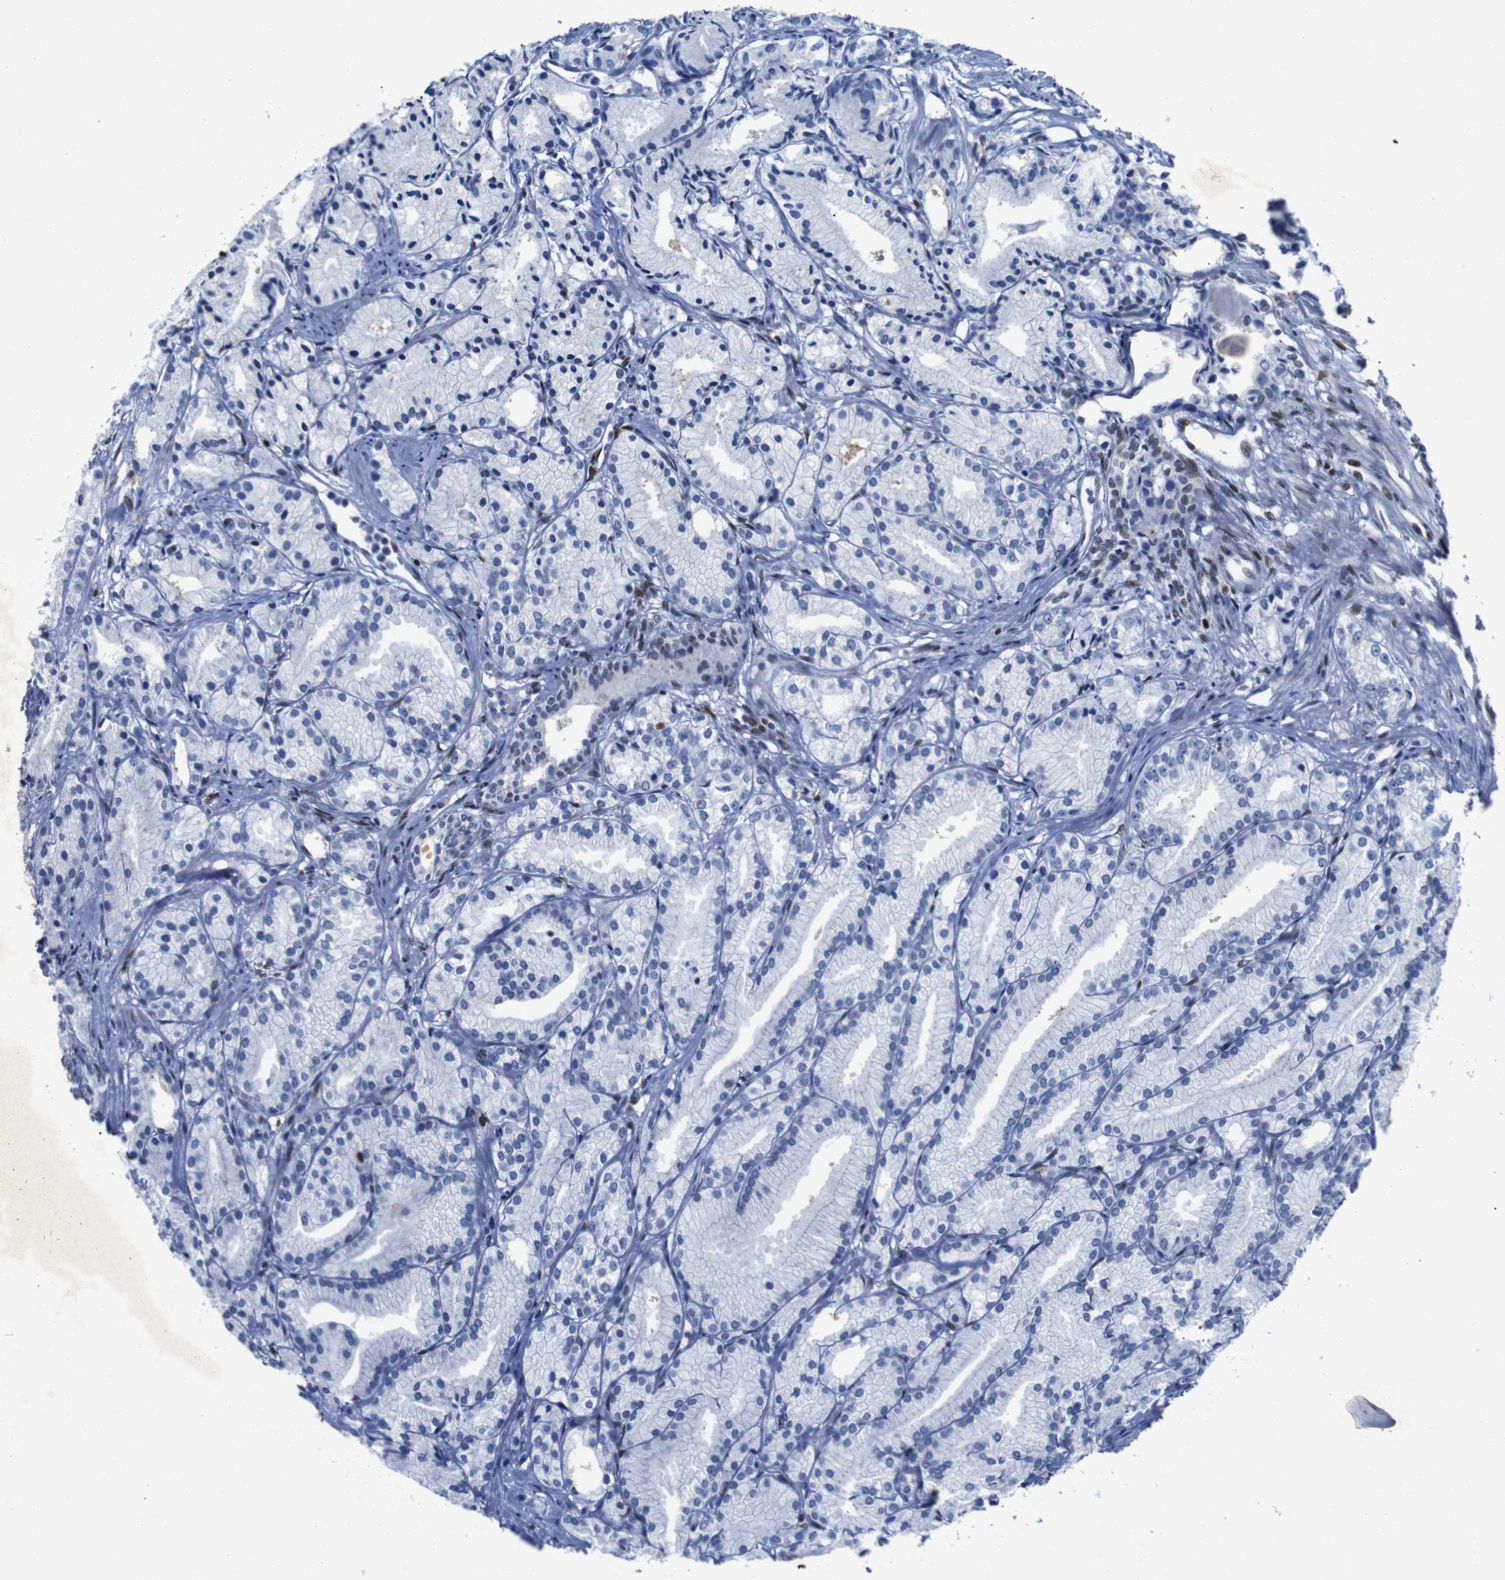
{"staining": {"intensity": "negative", "quantity": "none", "location": "none"}, "tissue": "prostate cancer", "cell_type": "Tumor cells", "image_type": "cancer", "snomed": [{"axis": "morphology", "description": "Adenocarcinoma, Low grade"}, {"axis": "topography", "description": "Prostate"}], "caption": "The micrograph shows no significant positivity in tumor cells of prostate cancer (low-grade adenocarcinoma).", "gene": "FOSL2", "patient": {"sex": "male", "age": 72}}